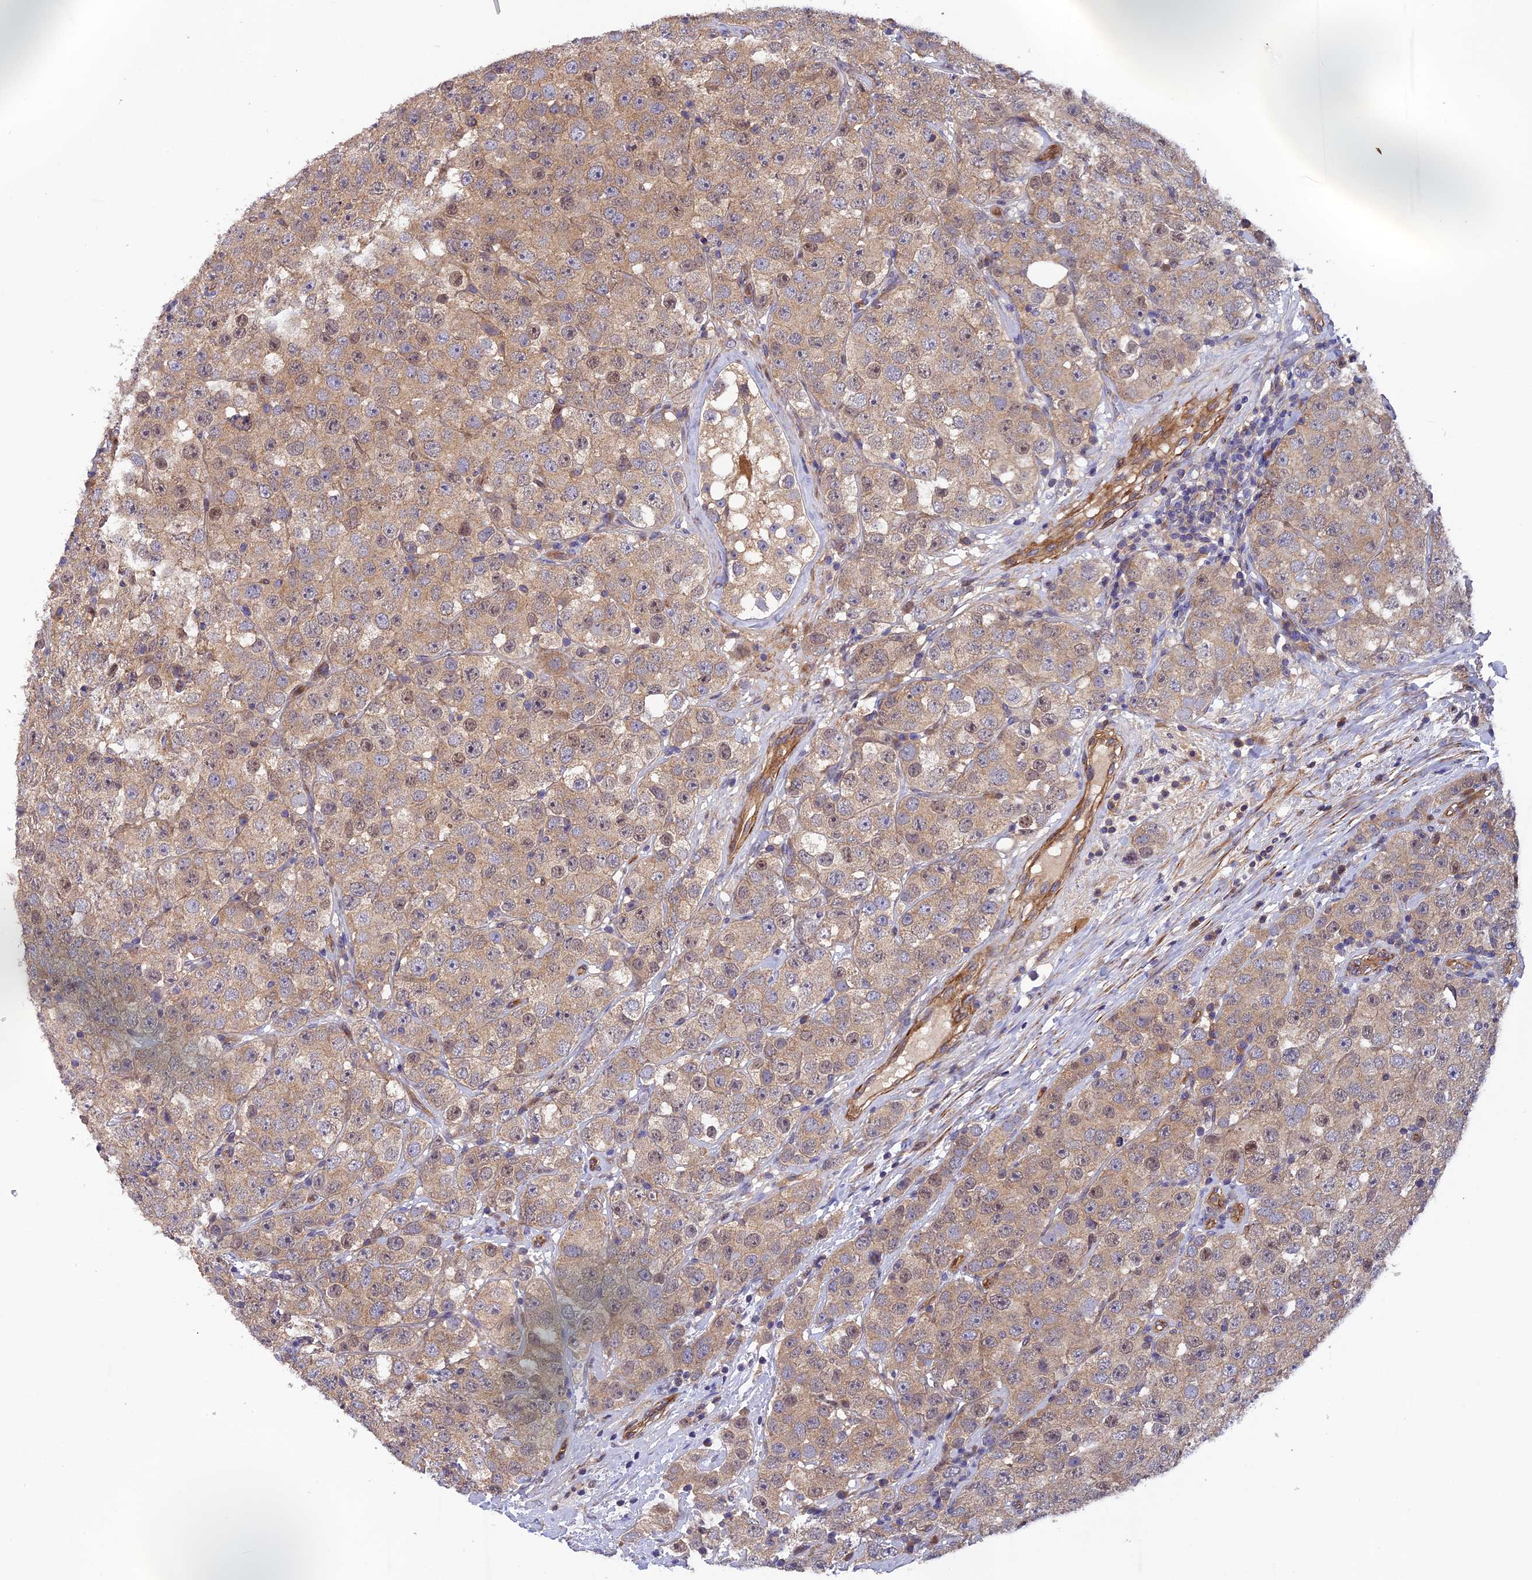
{"staining": {"intensity": "moderate", "quantity": ">75%", "location": "cytoplasmic/membranous,nuclear"}, "tissue": "testis cancer", "cell_type": "Tumor cells", "image_type": "cancer", "snomed": [{"axis": "morphology", "description": "Seminoma, NOS"}, {"axis": "topography", "description": "Testis"}], "caption": "There is medium levels of moderate cytoplasmic/membranous and nuclear expression in tumor cells of testis cancer (seminoma), as demonstrated by immunohistochemical staining (brown color).", "gene": "ADAMTS15", "patient": {"sex": "male", "age": 28}}